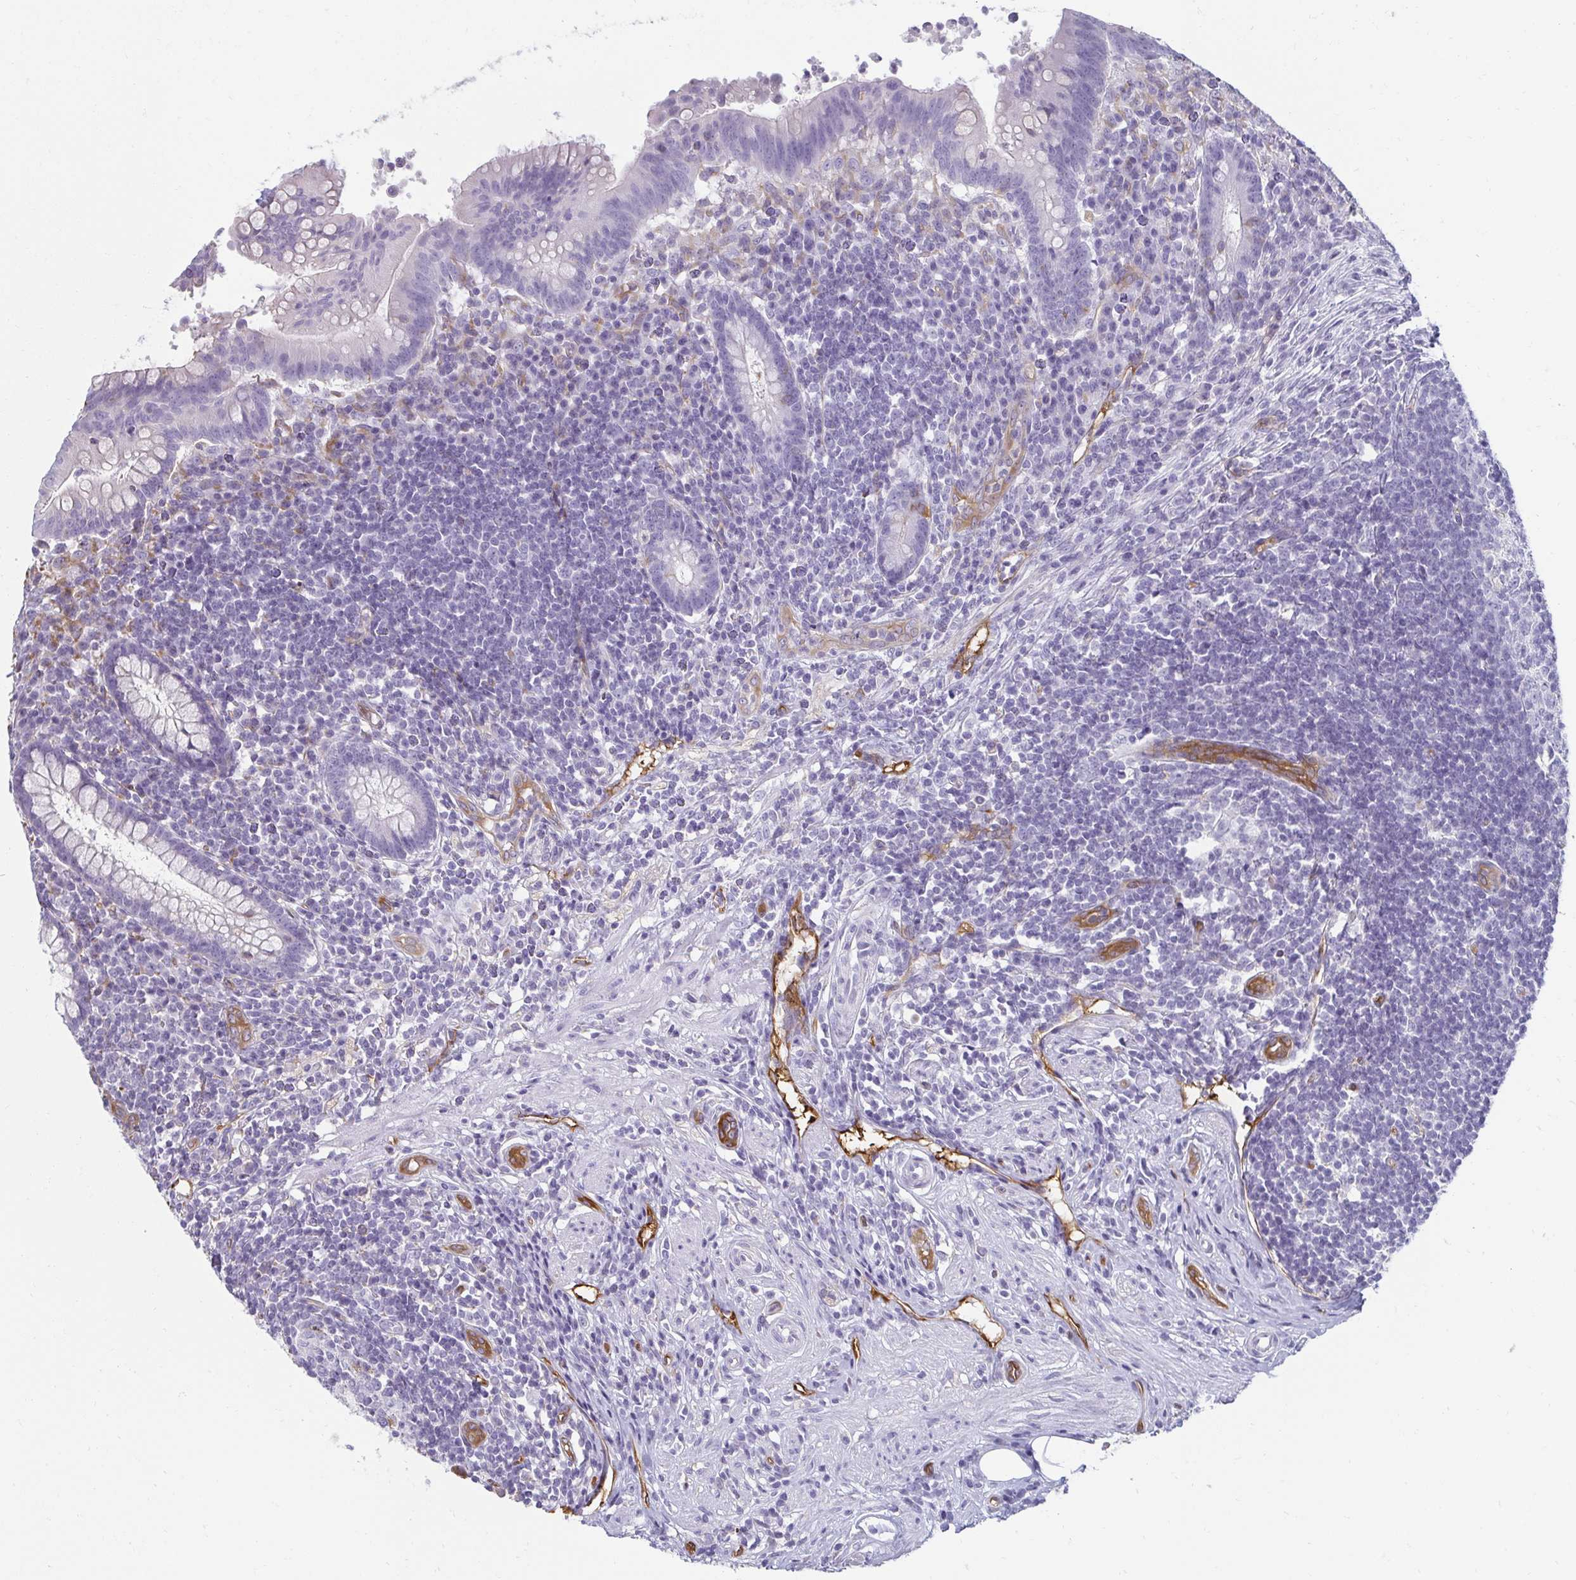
{"staining": {"intensity": "negative", "quantity": "none", "location": "none"}, "tissue": "appendix", "cell_type": "Glandular cells", "image_type": "normal", "snomed": [{"axis": "morphology", "description": "Normal tissue, NOS"}, {"axis": "topography", "description": "Appendix"}], "caption": "Immunohistochemistry of benign appendix shows no staining in glandular cells.", "gene": "PDE2A", "patient": {"sex": "female", "age": 56}}